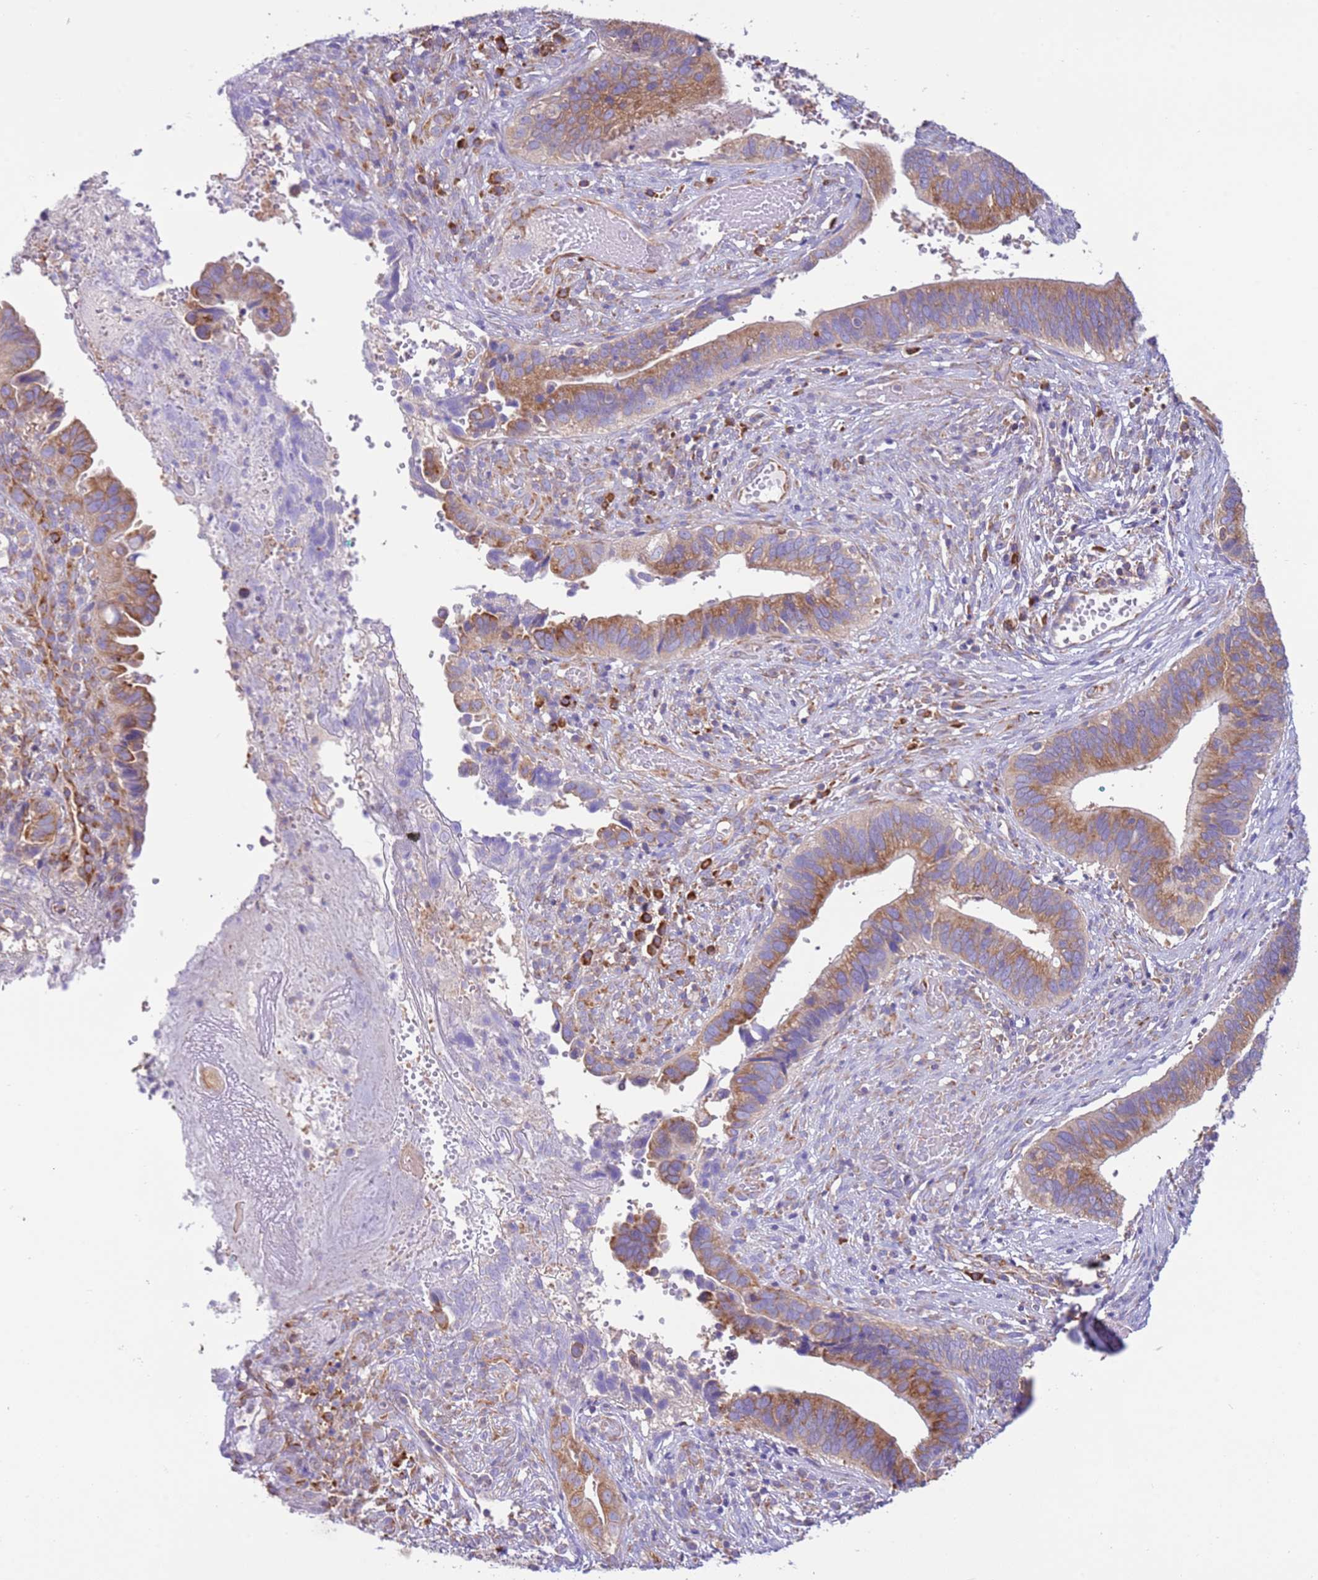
{"staining": {"intensity": "moderate", "quantity": ">75%", "location": "cytoplasmic/membranous"}, "tissue": "cervical cancer", "cell_type": "Tumor cells", "image_type": "cancer", "snomed": [{"axis": "morphology", "description": "Adenocarcinoma, NOS"}, {"axis": "topography", "description": "Cervix"}], "caption": "Protein staining of cervical adenocarcinoma tissue demonstrates moderate cytoplasmic/membranous staining in about >75% of tumor cells.", "gene": "VARS1", "patient": {"sex": "female", "age": 42}}